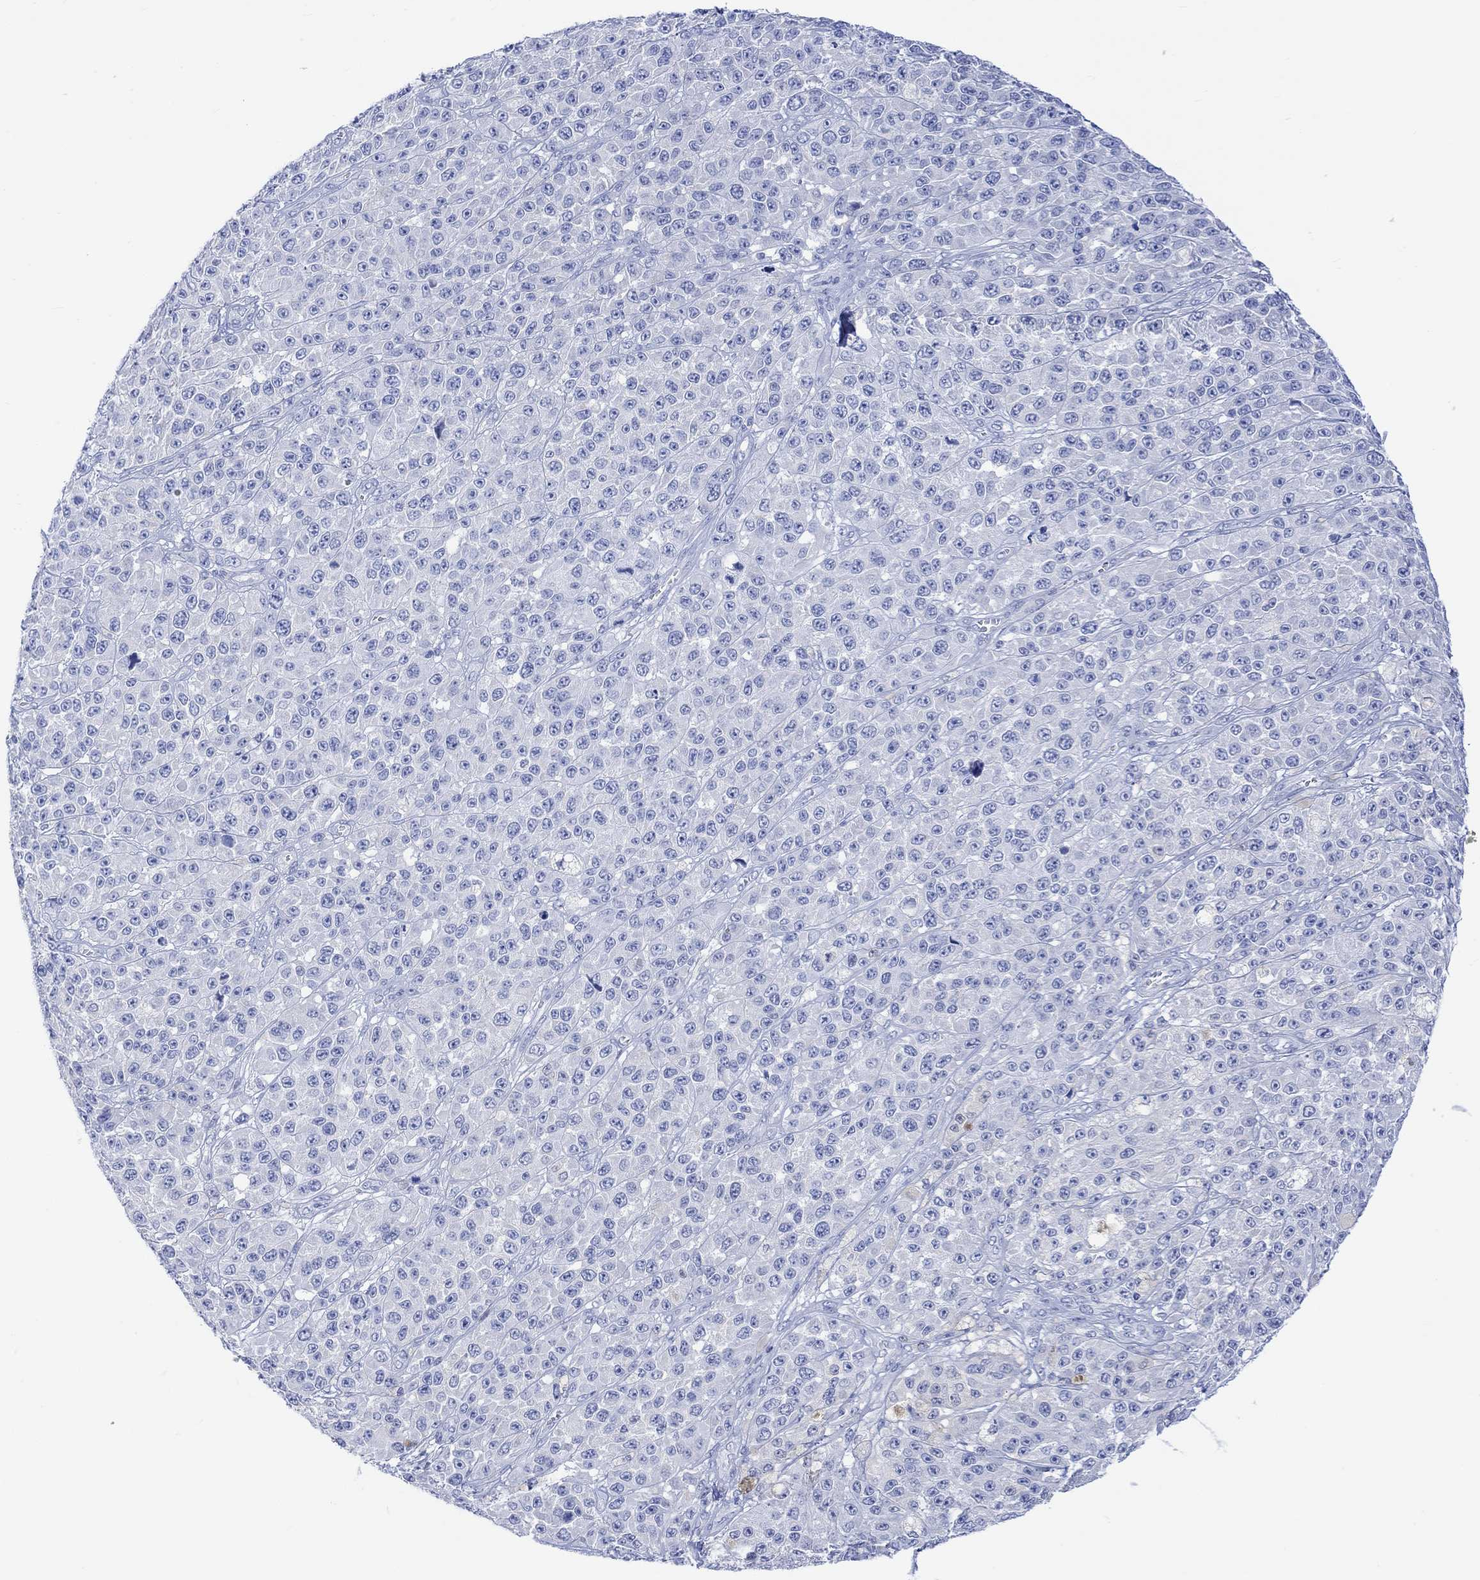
{"staining": {"intensity": "negative", "quantity": "none", "location": "none"}, "tissue": "melanoma", "cell_type": "Tumor cells", "image_type": "cancer", "snomed": [{"axis": "morphology", "description": "Malignant melanoma, NOS"}, {"axis": "topography", "description": "Skin"}], "caption": "DAB (3,3'-diaminobenzidine) immunohistochemical staining of human melanoma demonstrates no significant expression in tumor cells. The staining was performed using DAB to visualize the protein expression in brown, while the nuclei were stained in blue with hematoxylin (Magnification: 20x).", "gene": "CALCA", "patient": {"sex": "female", "age": 58}}